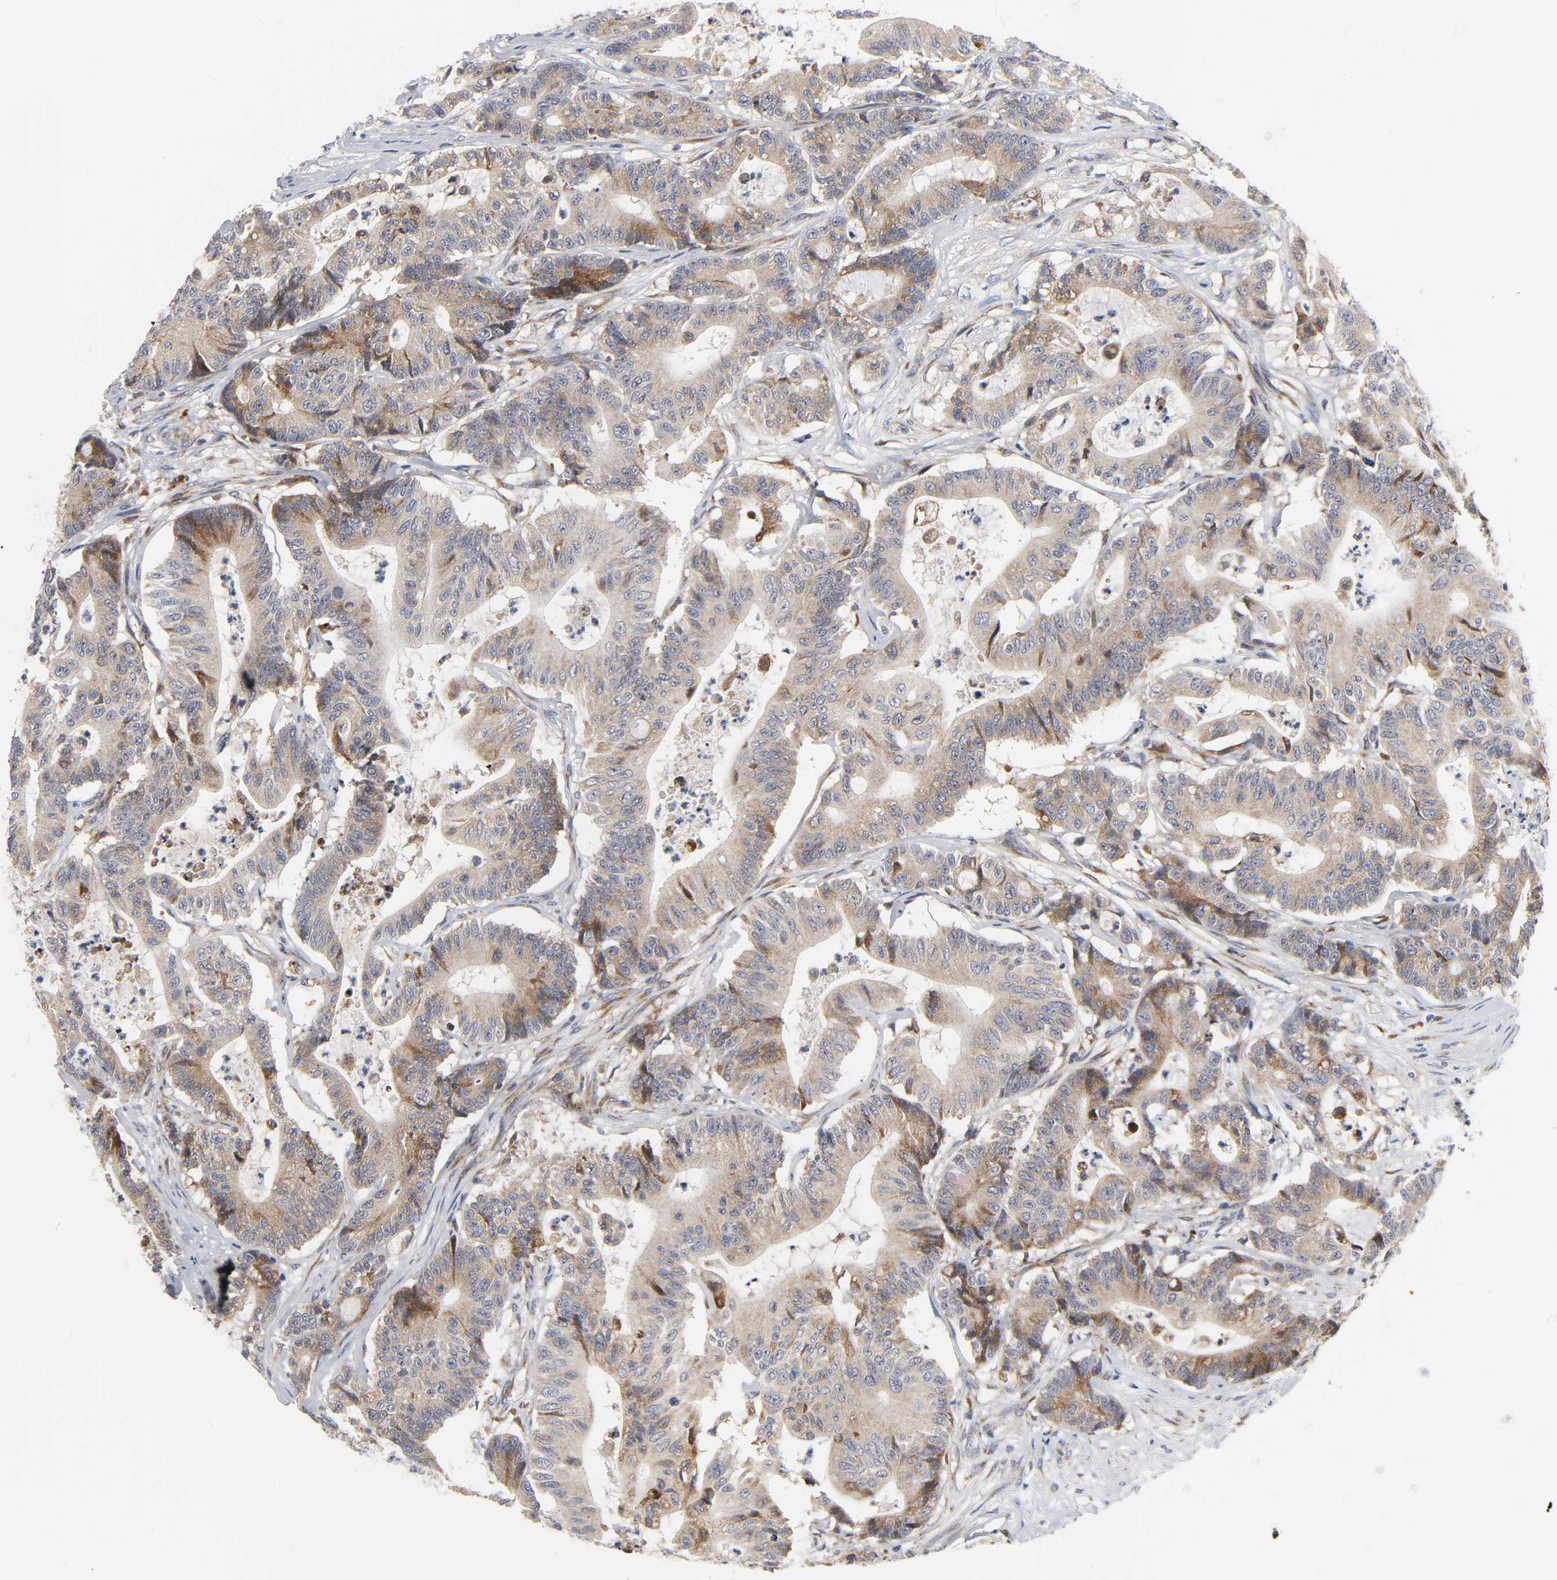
{"staining": {"intensity": "moderate", "quantity": ">75%", "location": "cytoplasmic/membranous"}, "tissue": "colorectal cancer", "cell_type": "Tumor cells", "image_type": "cancer", "snomed": [{"axis": "morphology", "description": "Adenocarcinoma, NOS"}, {"axis": "topography", "description": "Colon"}], "caption": "Brown immunohistochemical staining in adenocarcinoma (colorectal) exhibits moderate cytoplasmic/membranous staining in about >75% of tumor cells.", "gene": "BAX", "patient": {"sex": "female", "age": 84}}